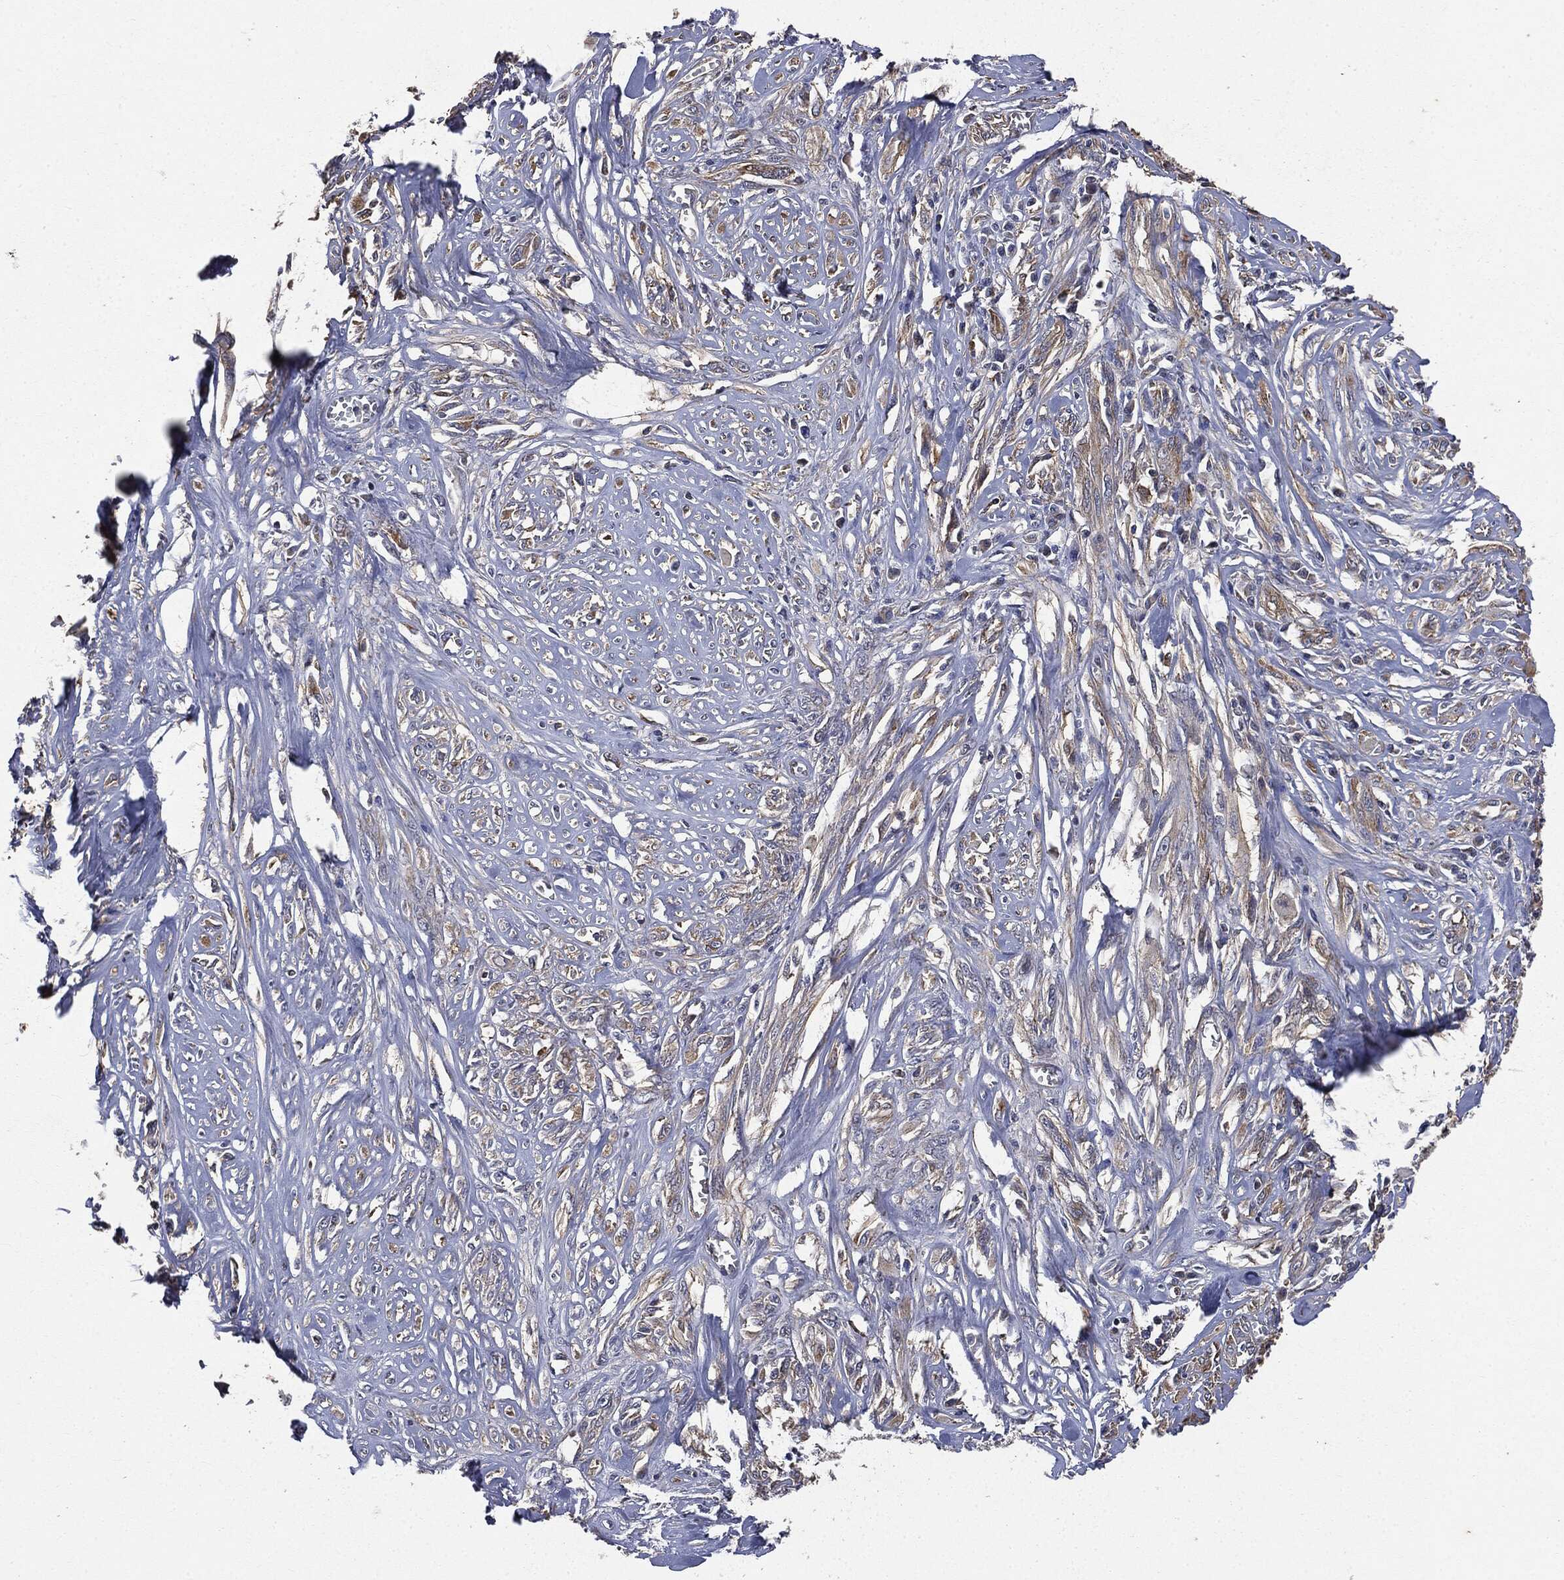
{"staining": {"intensity": "weak", "quantity": "25%-75%", "location": "cytoplasmic/membranous"}, "tissue": "melanoma", "cell_type": "Tumor cells", "image_type": "cancer", "snomed": [{"axis": "morphology", "description": "Malignant melanoma, NOS"}, {"axis": "topography", "description": "Skin"}], "caption": "The micrograph reveals immunohistochemical staining of melanoma. There is weak cytoplasmic/membranous staining is present in about 25%-75% of tumor cells.", "gene": "EPS15L1", "patient": {"sex": "female", "age": 91}}